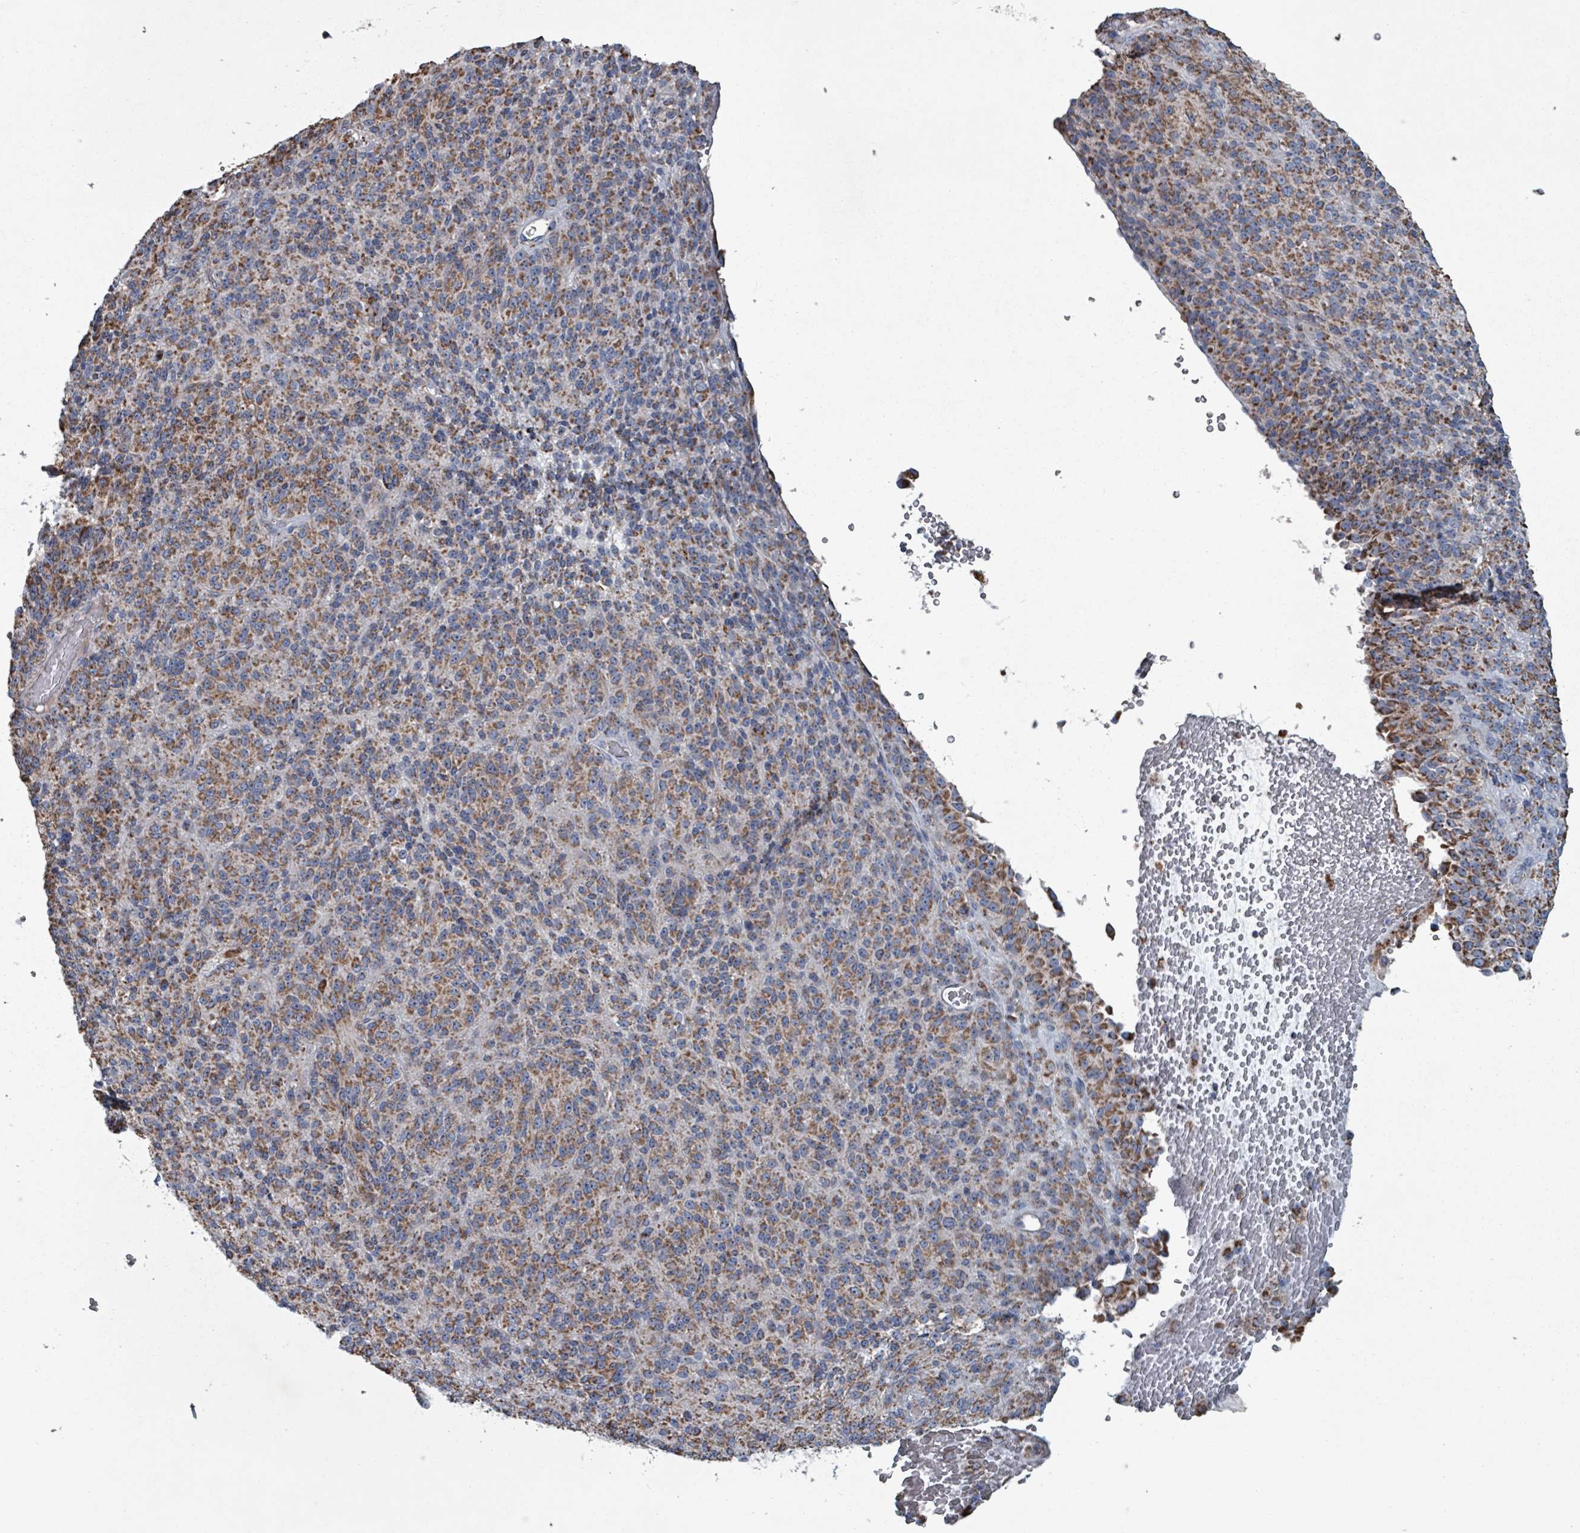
{"staining": {"intensity": "moderate", "quantity": ">75%", "location": "cytoplasmic/membranous"}, "tissue": "melanoma", "cell_type": "Tumor cells", "image_type": "cancer", "snomed": [{"axis": "morphology", "description": "Malignant melanoma, Metastatic site"}, {"axis": "topography", "description": "Brain"}], "caption": "Approximately >75% of tumor cells in malignant melanoma (metastatic site) show moderate cytoplasmic/membranous protein positivity as visualized by brown immunohistochemical staining.", "gene": "ABHD18", "patient": {"sex": "female", "age": 56}}